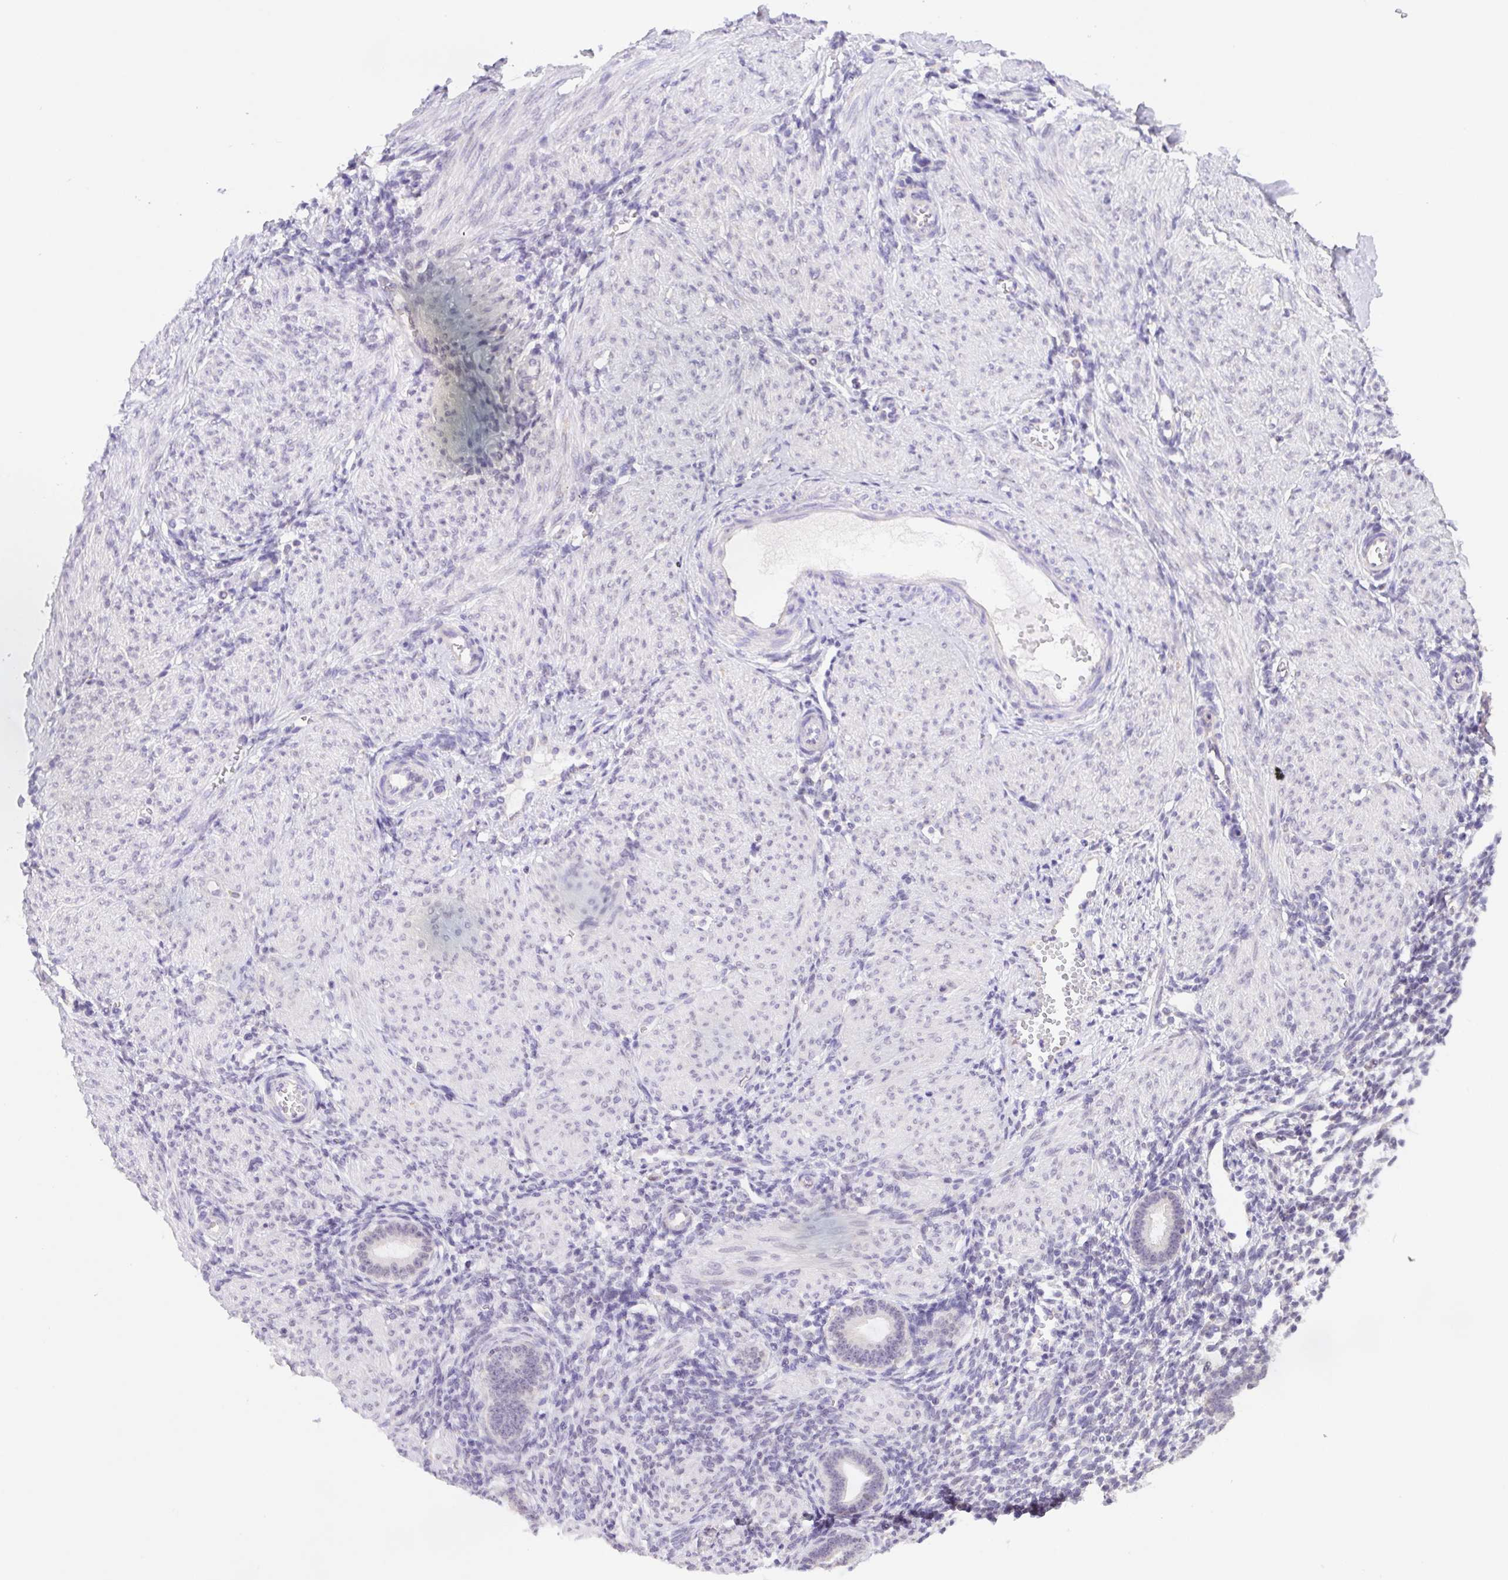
{"staining": {"intensity": "negative", "quantity": "none", "location": "none"}, "tissue": "endometrium", "cell_type": "Cells in endometrial stroma", "image_type": "normal", "snomed": [{"axis": "morphology", "description": "Normal tissue, NOS"}, {"axis": "topography", "description": "Endometrium"}], "caption": "High magnification brightfield microscopy of benign endometrium stained with DAB (brown) and counterstained with hematoxylin (blue): cells in endometrial stroma show no significant staining. Brightfield microscopy of immunohistochemistry stained with DAB (brown) and hematoxylin (blue), captured at high magnification.", "gene": "FKBP6", "patient": {"sex": "female", "age": 36}}